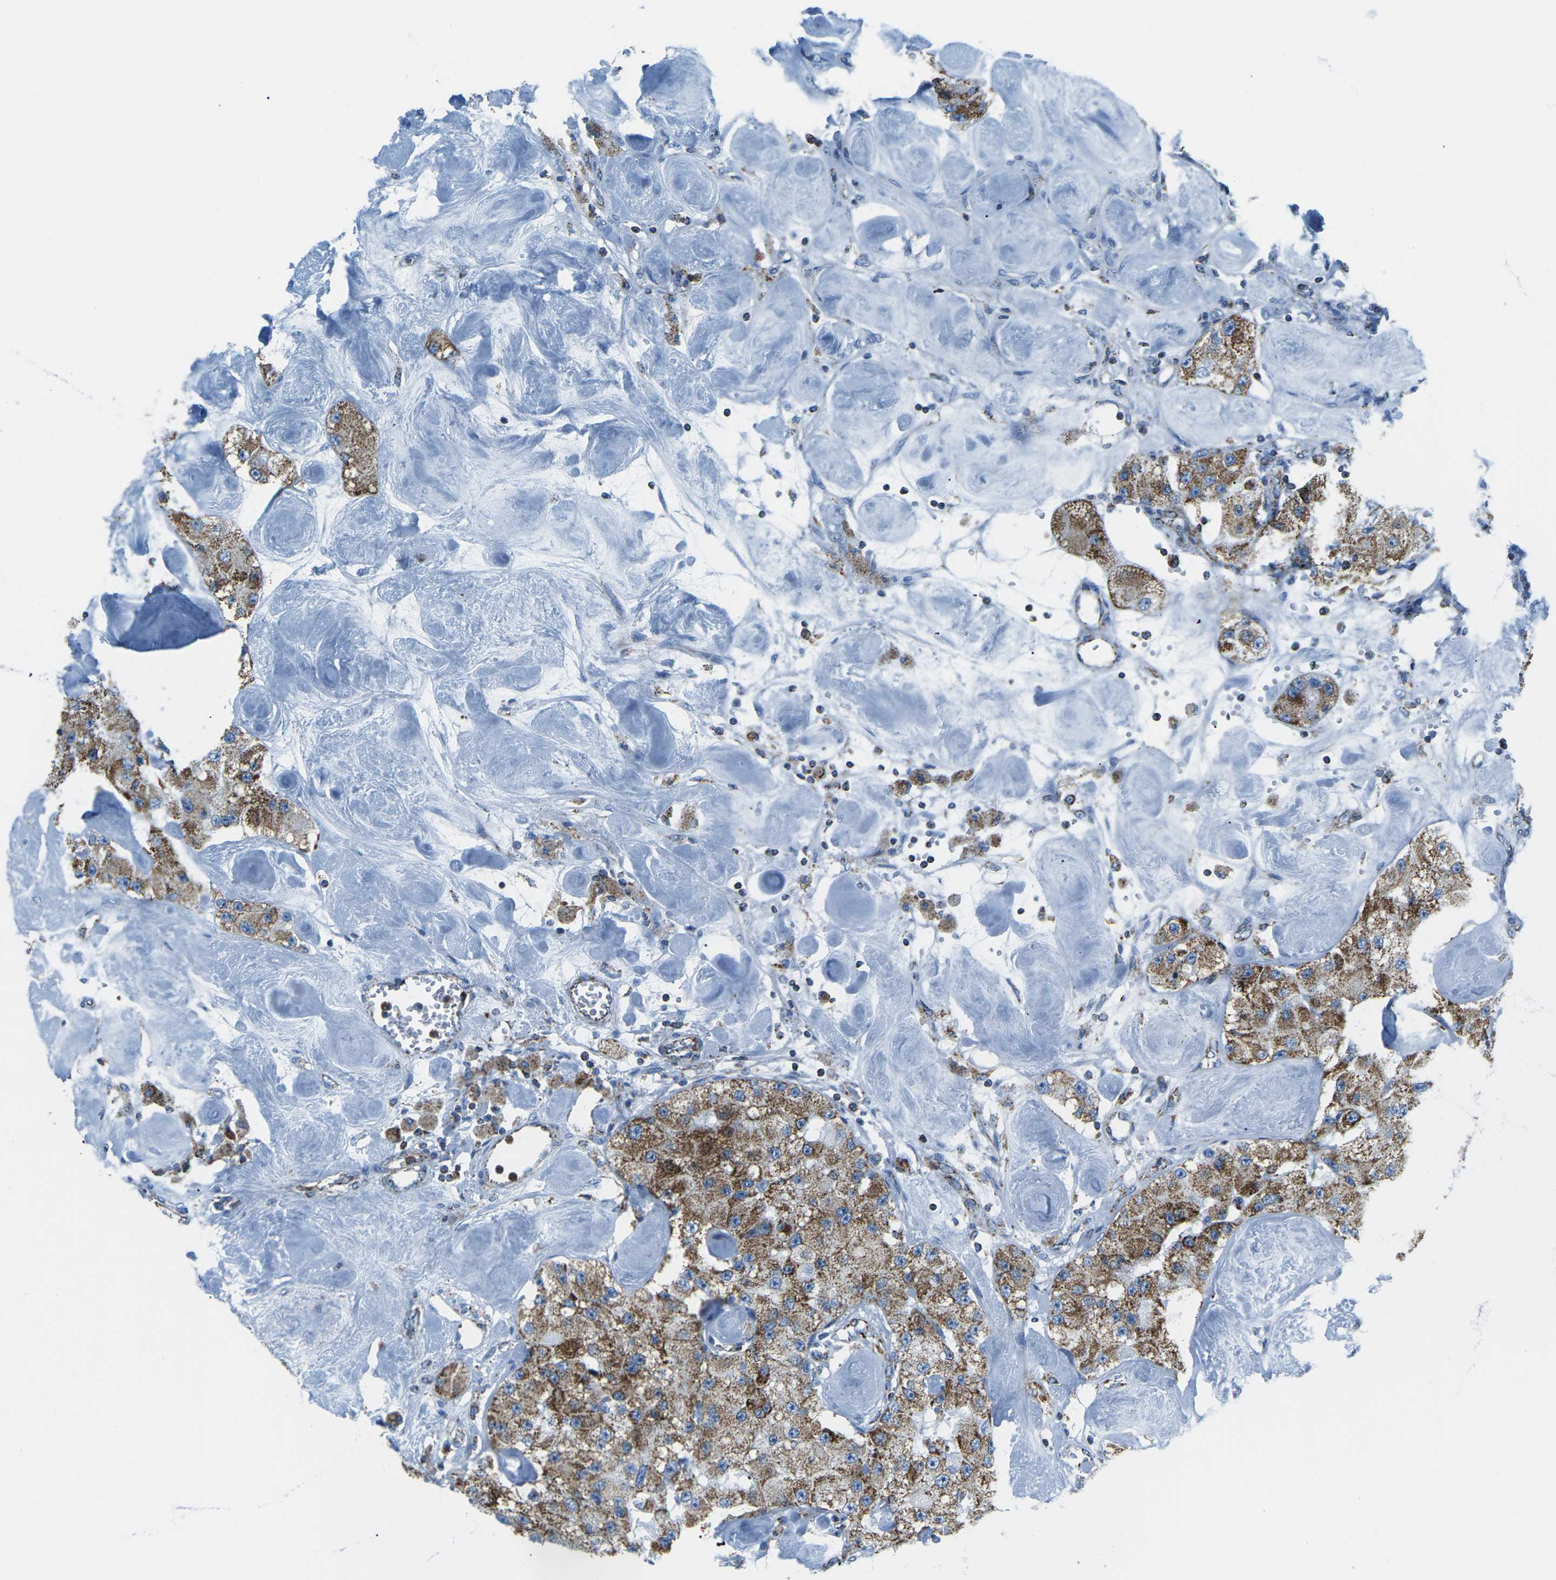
{"staining": {"intensity": "strong", "quantity": "25%-75%", "location": "cytoplasmic/membranous"}, "tissue": "carcinoid", "cell_type": "Tumor cells", "image_type": "cancer", "snomed": [{"axis": "morphology", "description": "Carcinoid, malignant, NOS"}, {"axis": "topography", "description": "Pancreas"}], "caption": "High-power microscopy captured an immunohistochemistry histopathology image of carcinoid, revealing strong cytoplasmic/membranous staining in about 25%-75% of tumor cells.", "gene": "COX6C", "patient": {"sex": "male", "age": 41}}